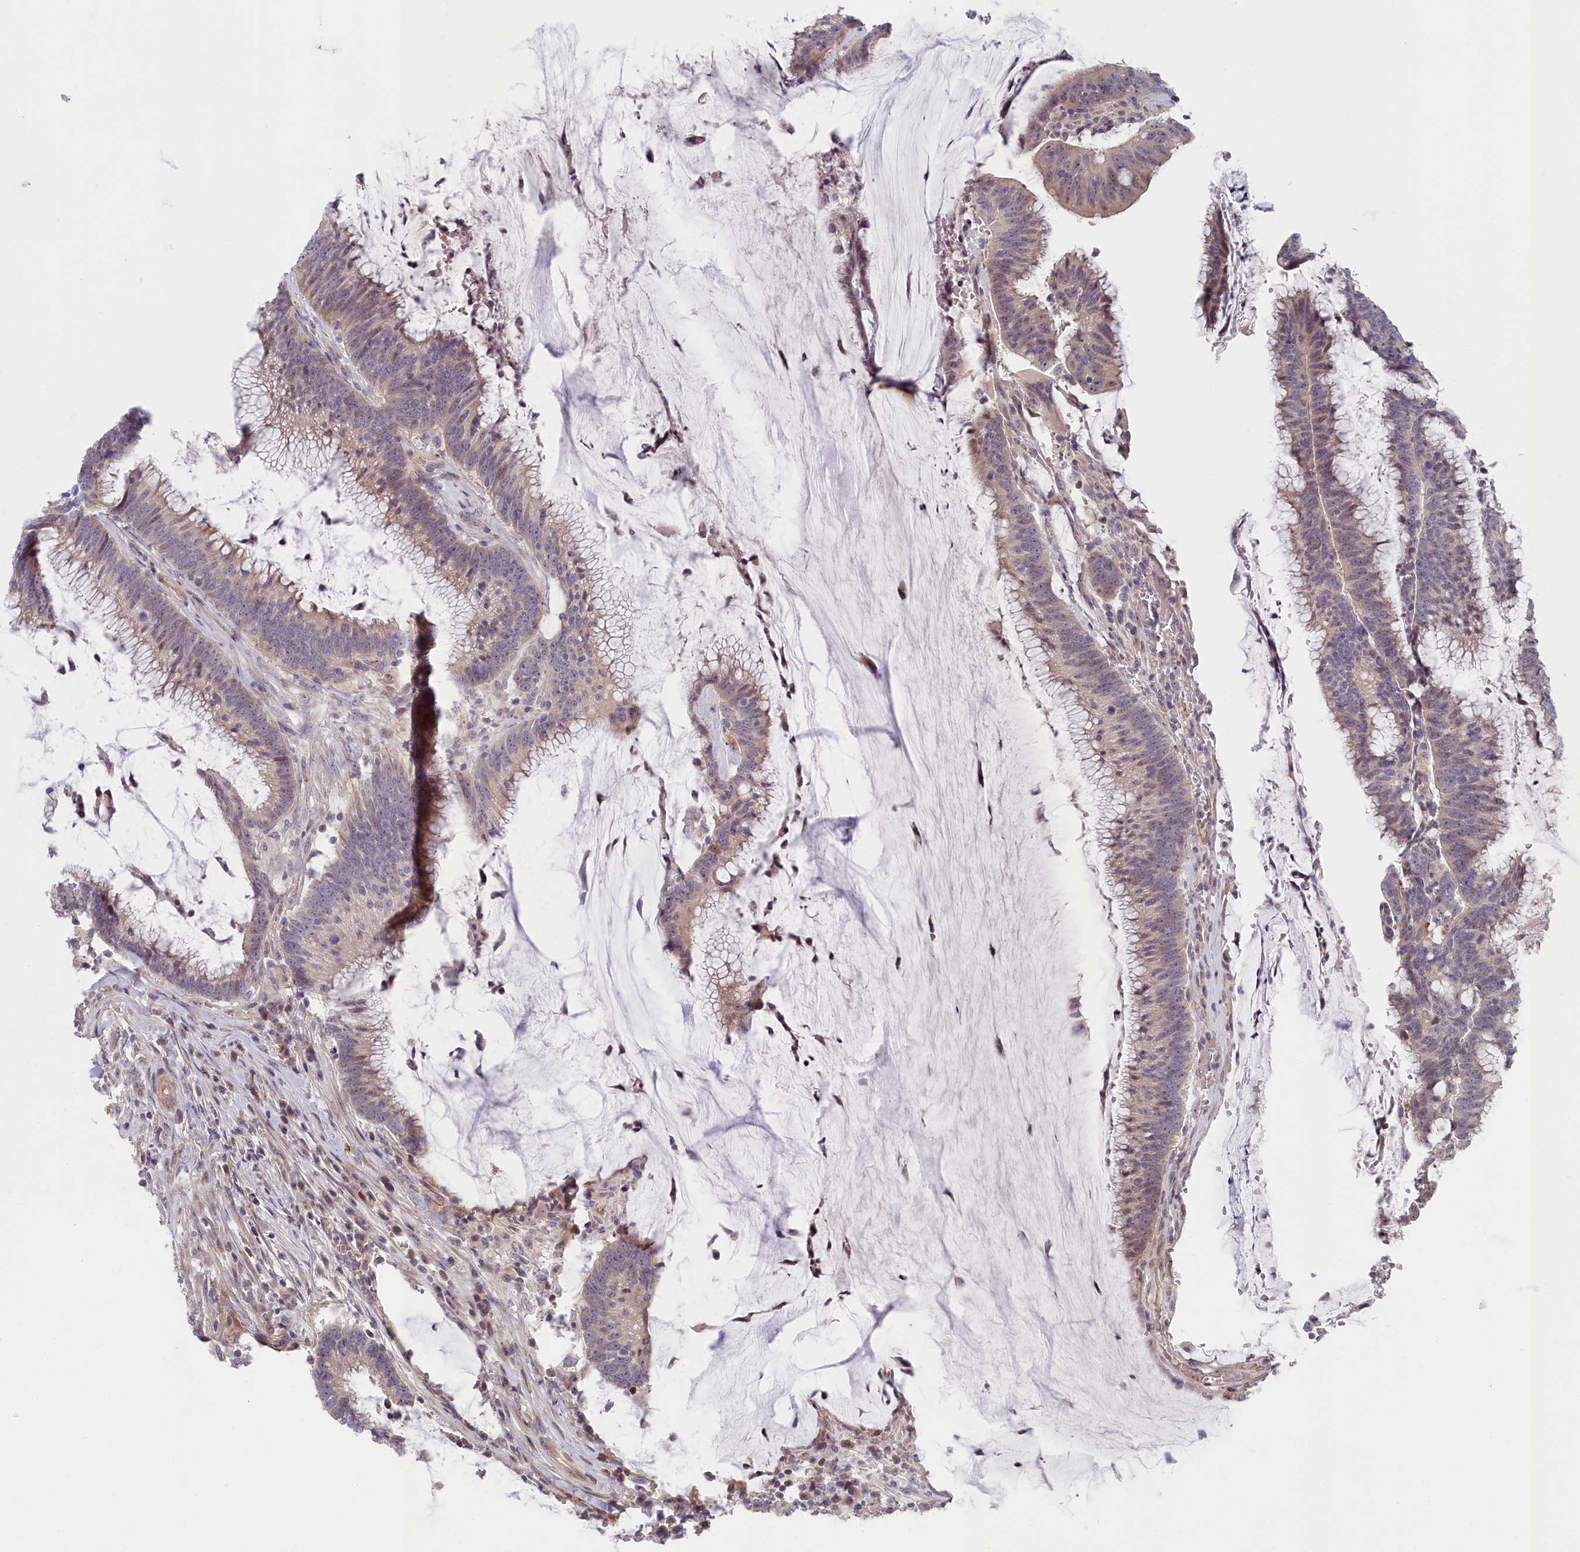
{"staining": {"intensity": "weak", "quantity": "25%-75%", "location": "cytoplasmic/membranous,nuclear"}, "tissue": "colorectal cancer", "cell_type": "Tumor cells", "image_type": "cancer", "snomed": [{"axis": "morphology", "description": "Adenocarcinoma, NOS"}, {"axis": "topography", "description": "Rectum"}], "caption": "A histopathology image of colorectal cancer (adenocarcinoma) stained for a protein exhibits weak cytoplasmic/membranous and nuclear brown staining in tumor cells.", "gene": "INTS4", "patient": {"sex": "female", "age": 77}}